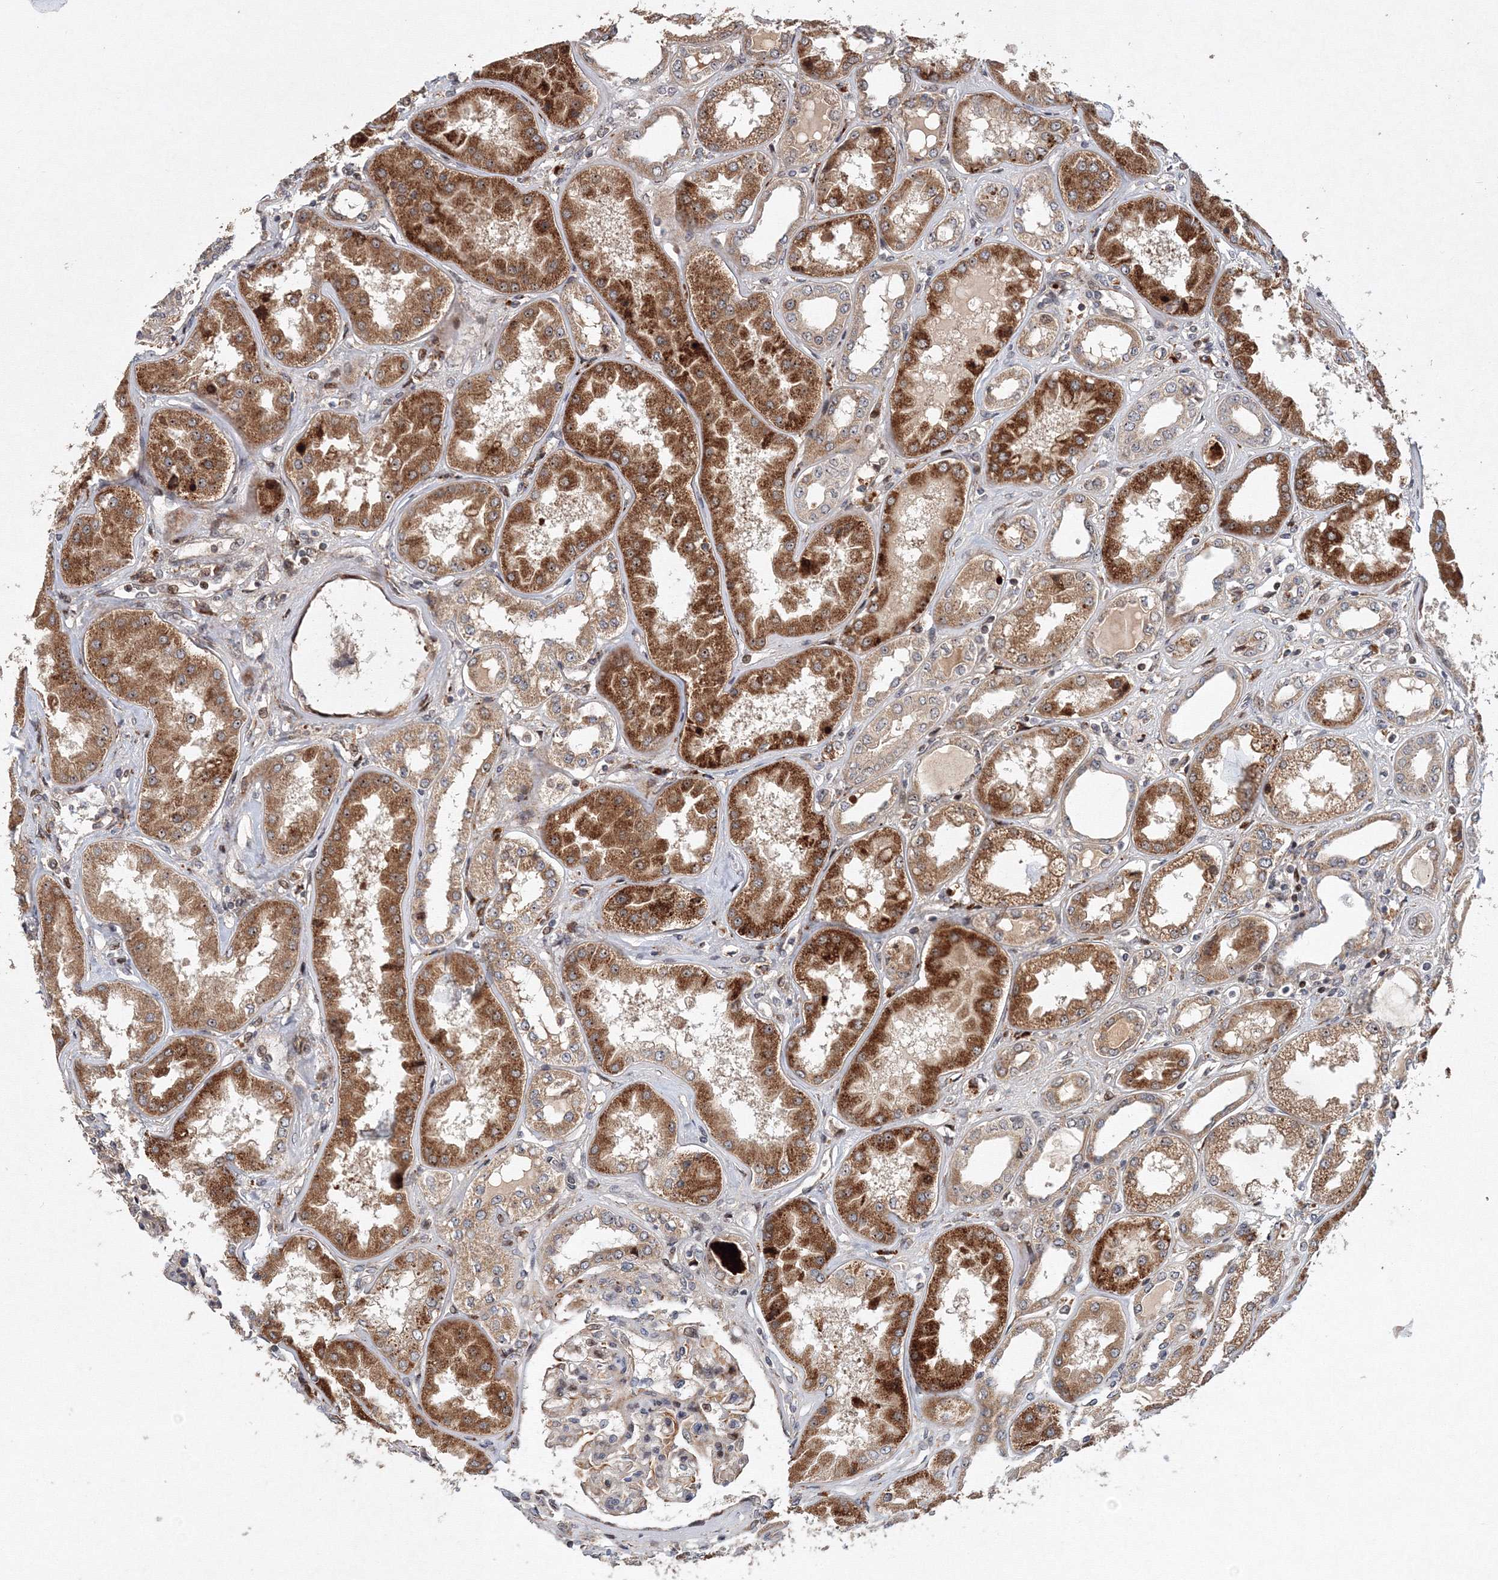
{"staining": {"intensity": "strong", "quantity": "25%-75%", "location": "cytoplasmic/membranous,nuclear"}, "tissue": "kidney", "cell_type": "Cells in glomeruli", "image_type": "normal", "snomed": [{"axis": "morphology", "description": "Normal tissue, NOS"}, {"axis": "topography", "description": "Kidney"}], "caption": "Normal kidney was stained to show a protein in brown. There is high levels of strong cytoplasmic/membranous,nuclear expression in approximately 25%-75% of cells in glomeruli. The protein of interest is shown in brown color, while the nuclei are stained blue.", "gene": "ANKAR", "patient": {"sex": "female", "age": 56}}